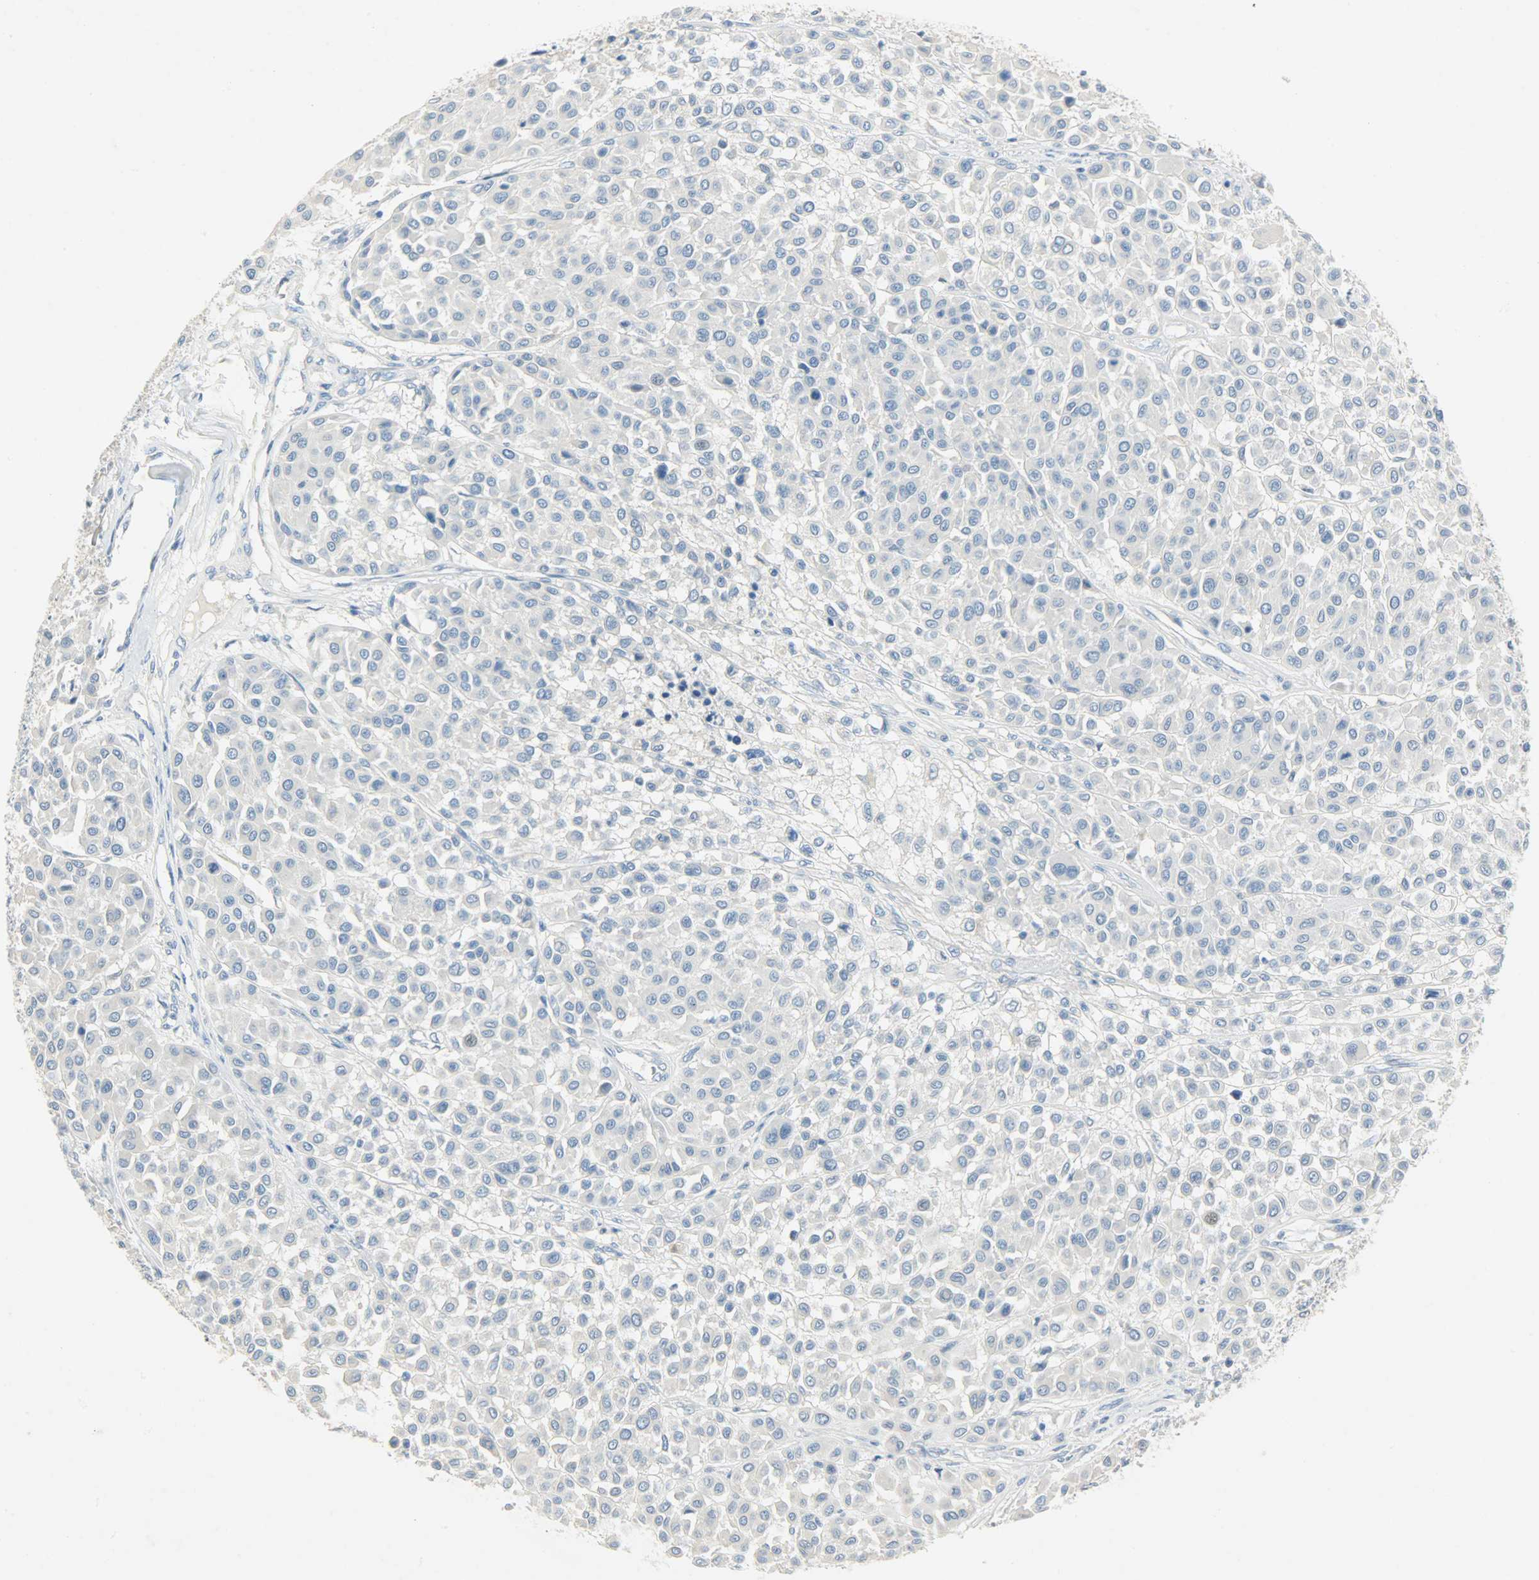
{"staining": {"intensity": "negative", "quantity": "none", "location": "none"}, "tissue": "melanoma", "cell_type": "Tumor cells", "image_type": "cancer", "snomed": [{"axis": "morphology", "description": "Malignant melanoma, Metastatic site"}, {"axis": "topography", "description": "Soft tissue"}], "caption": "This is an immunohistochemistry photomicrograph of human melanoma. There is no staining in tumor cells.", "gene": "PROM1", "patient": {"sex": "male", "age": 41}}